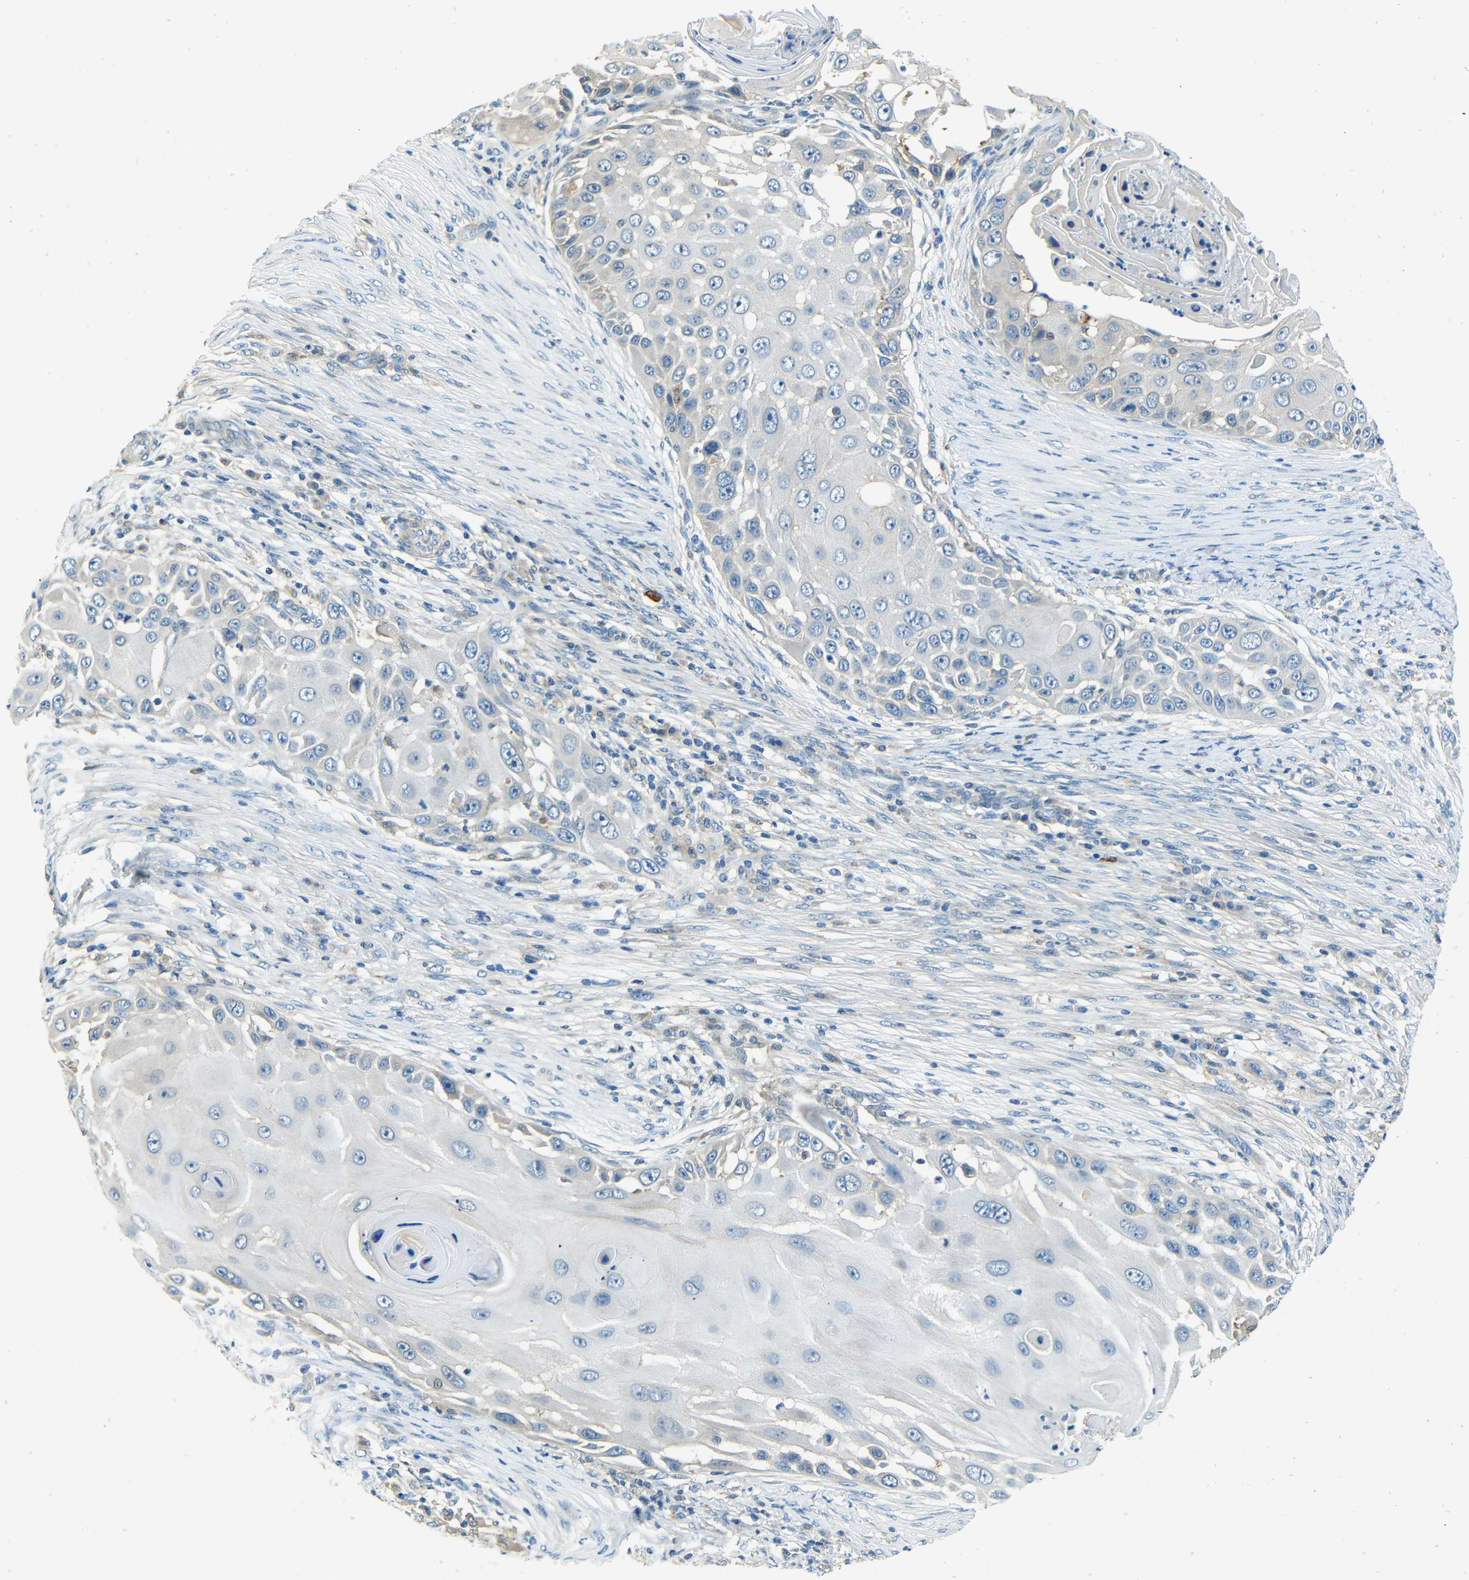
{"staining": {"intensity": "negative", "quantity": "none", "location": "none"}, "tissue": "skin cancer", "cell_type": "Tumor cells", "image_type": "cancer", "snomed": [{"axis": "morphology", "description": "Squamous cell carcinoma, NOS"}, {"axis": "topography", "description": "Skin"}], "caption": "DAB immunohistochemical staining of skin cancer shows no significant staining in tumor cells. (Stains: DAB (3,3'-diaminobenzidine) immunohistochemistry with hematoxylin counter stain, Microscopy: brightfield microscopy at high magnification).", "gene": "CYP26B1", "patient": {"sex": "female", "age": 44}}